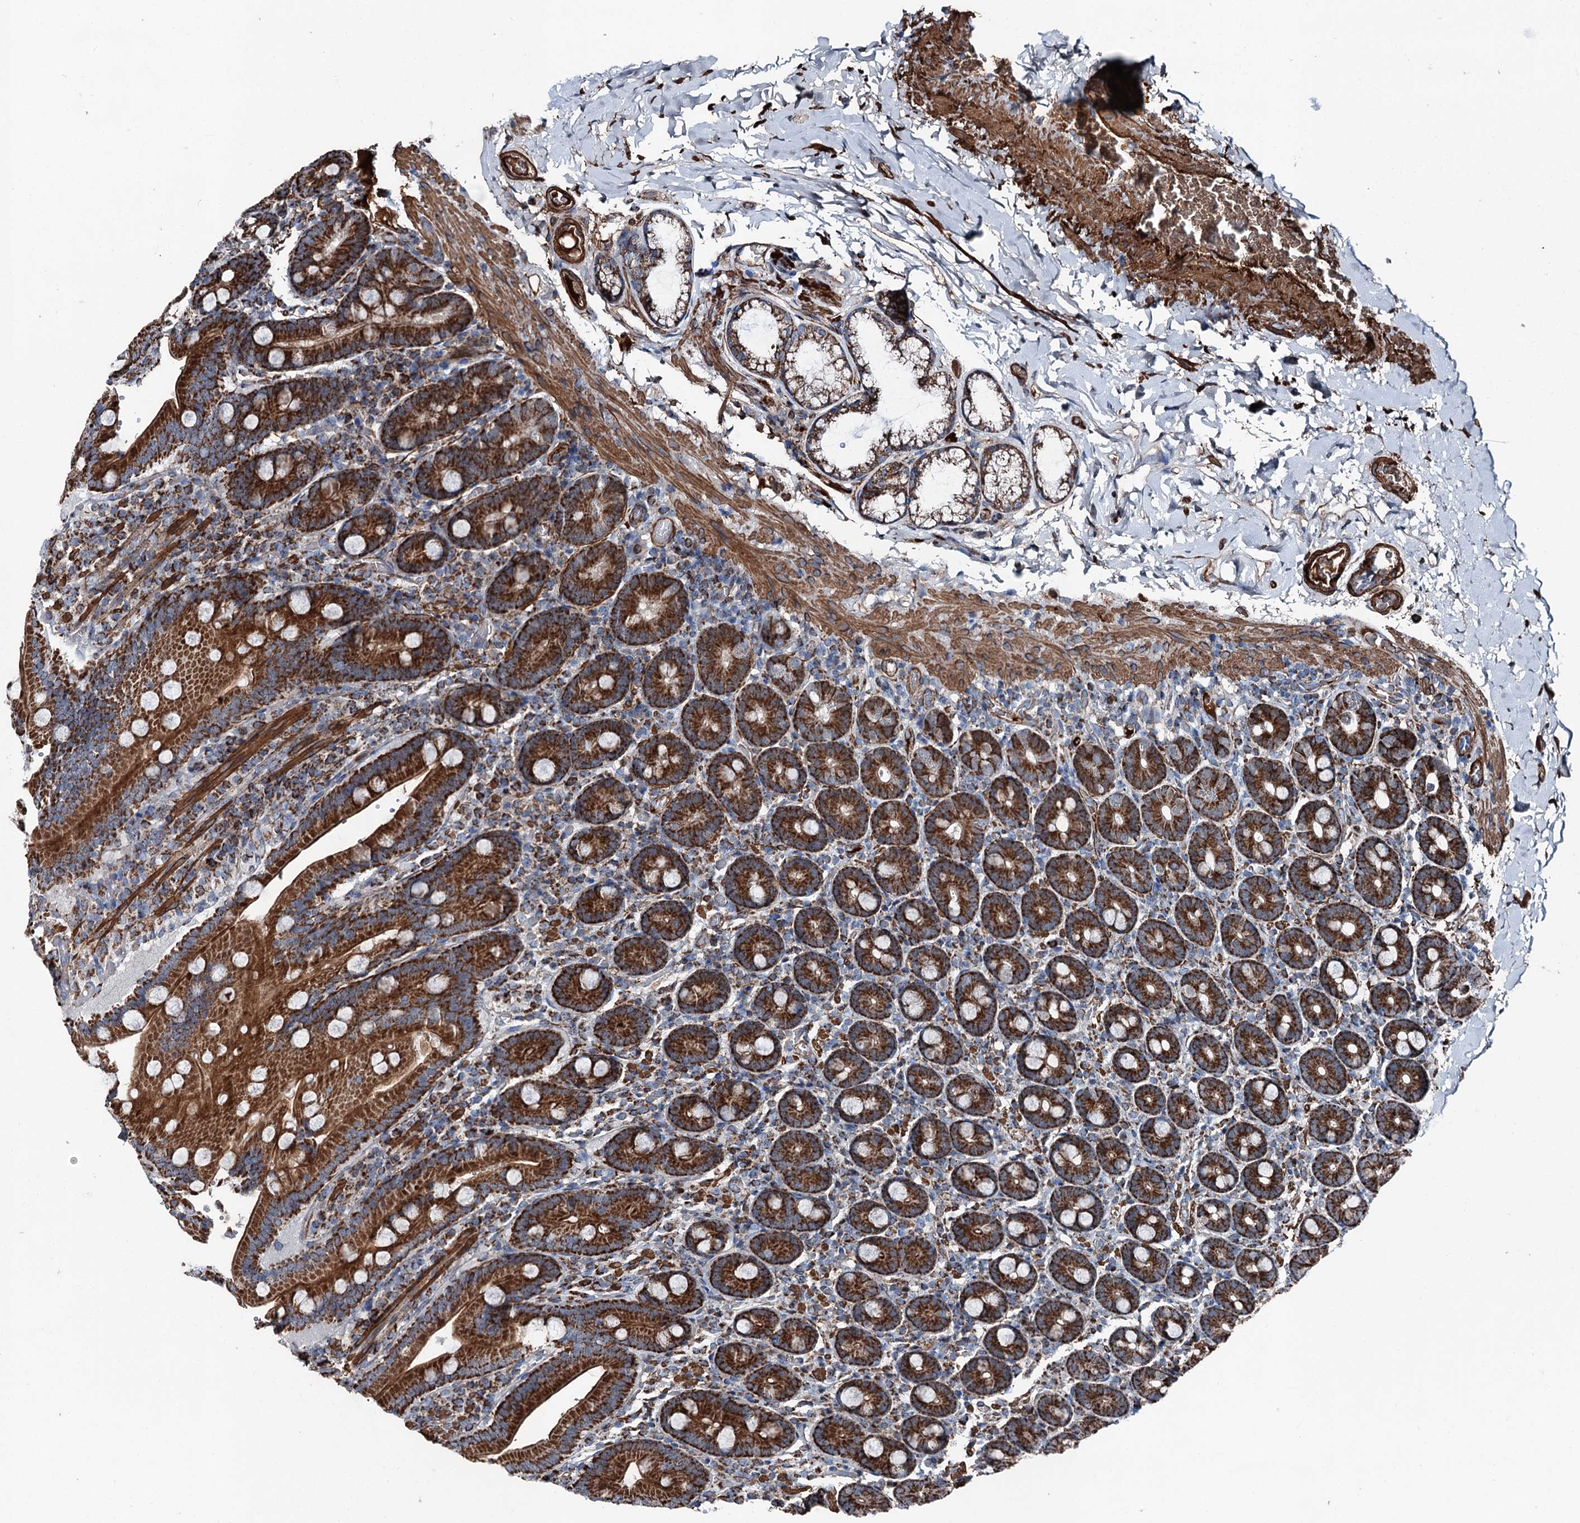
{"staining": {"intensity": "strong", "quantity": ">75%", "location": "cytoplasmic/membranous"}, "tissue": "duodenum", "cell_type": "Glandular cells", "image_type": "normal", "snomed": [{"axis": "morphology", "description": "Normal tissue, NOS"}, {"axis": "topography", "description": "Duodenum"}], "caption": "The image demonstrates immunohistochemical staining of unremarkable duodenum. There is strong cytoplasmic/membranous expression is seen in approximately >75% of glandular cells. The protein is stained brown, and the nuclei are stained in blue (DAB (3,3'-diaminobenzidine) IHC with brightfield microscopy, high magnification).", "gene": "DDIAS", "patient": {"sex": "female", "age": 62}}